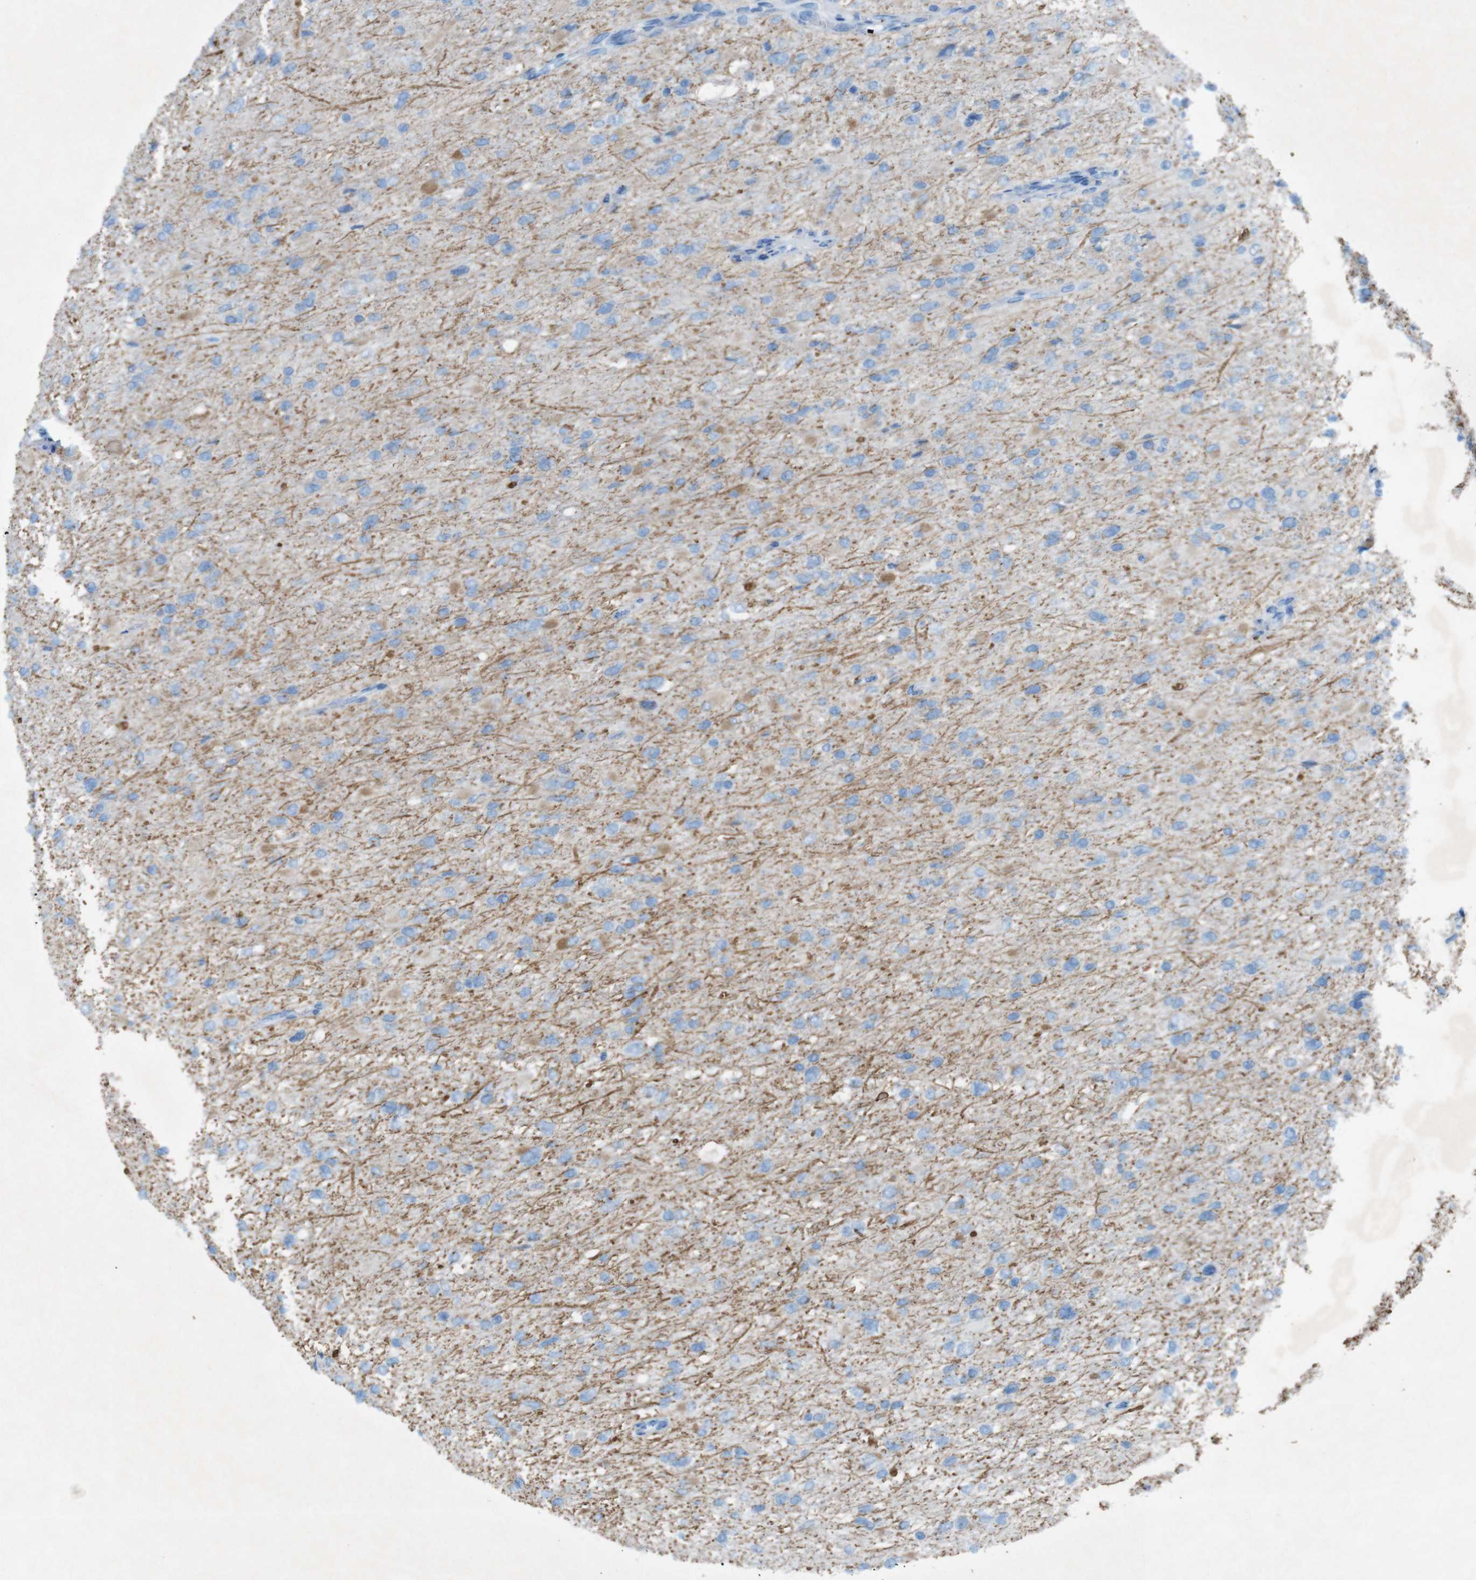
{"staining": {"intensity": "negative", "quantity": "none", "location": "none"}, "tissue": "glioma", "cell_type": "Tumor cells", "image_type": "cancer", "snomed": [{"axis": "morphology", "description": "Glioma, malignant, High grade"}, {"axis": "topography", "description": "Cerebral cortex"}], "caption": "Human glioma stained for a protein using immunohistochemistry demonstrates no expression in tumor cells.", "gene": "MOGAT3", "patient": {"sex": "female", "age": 36}}